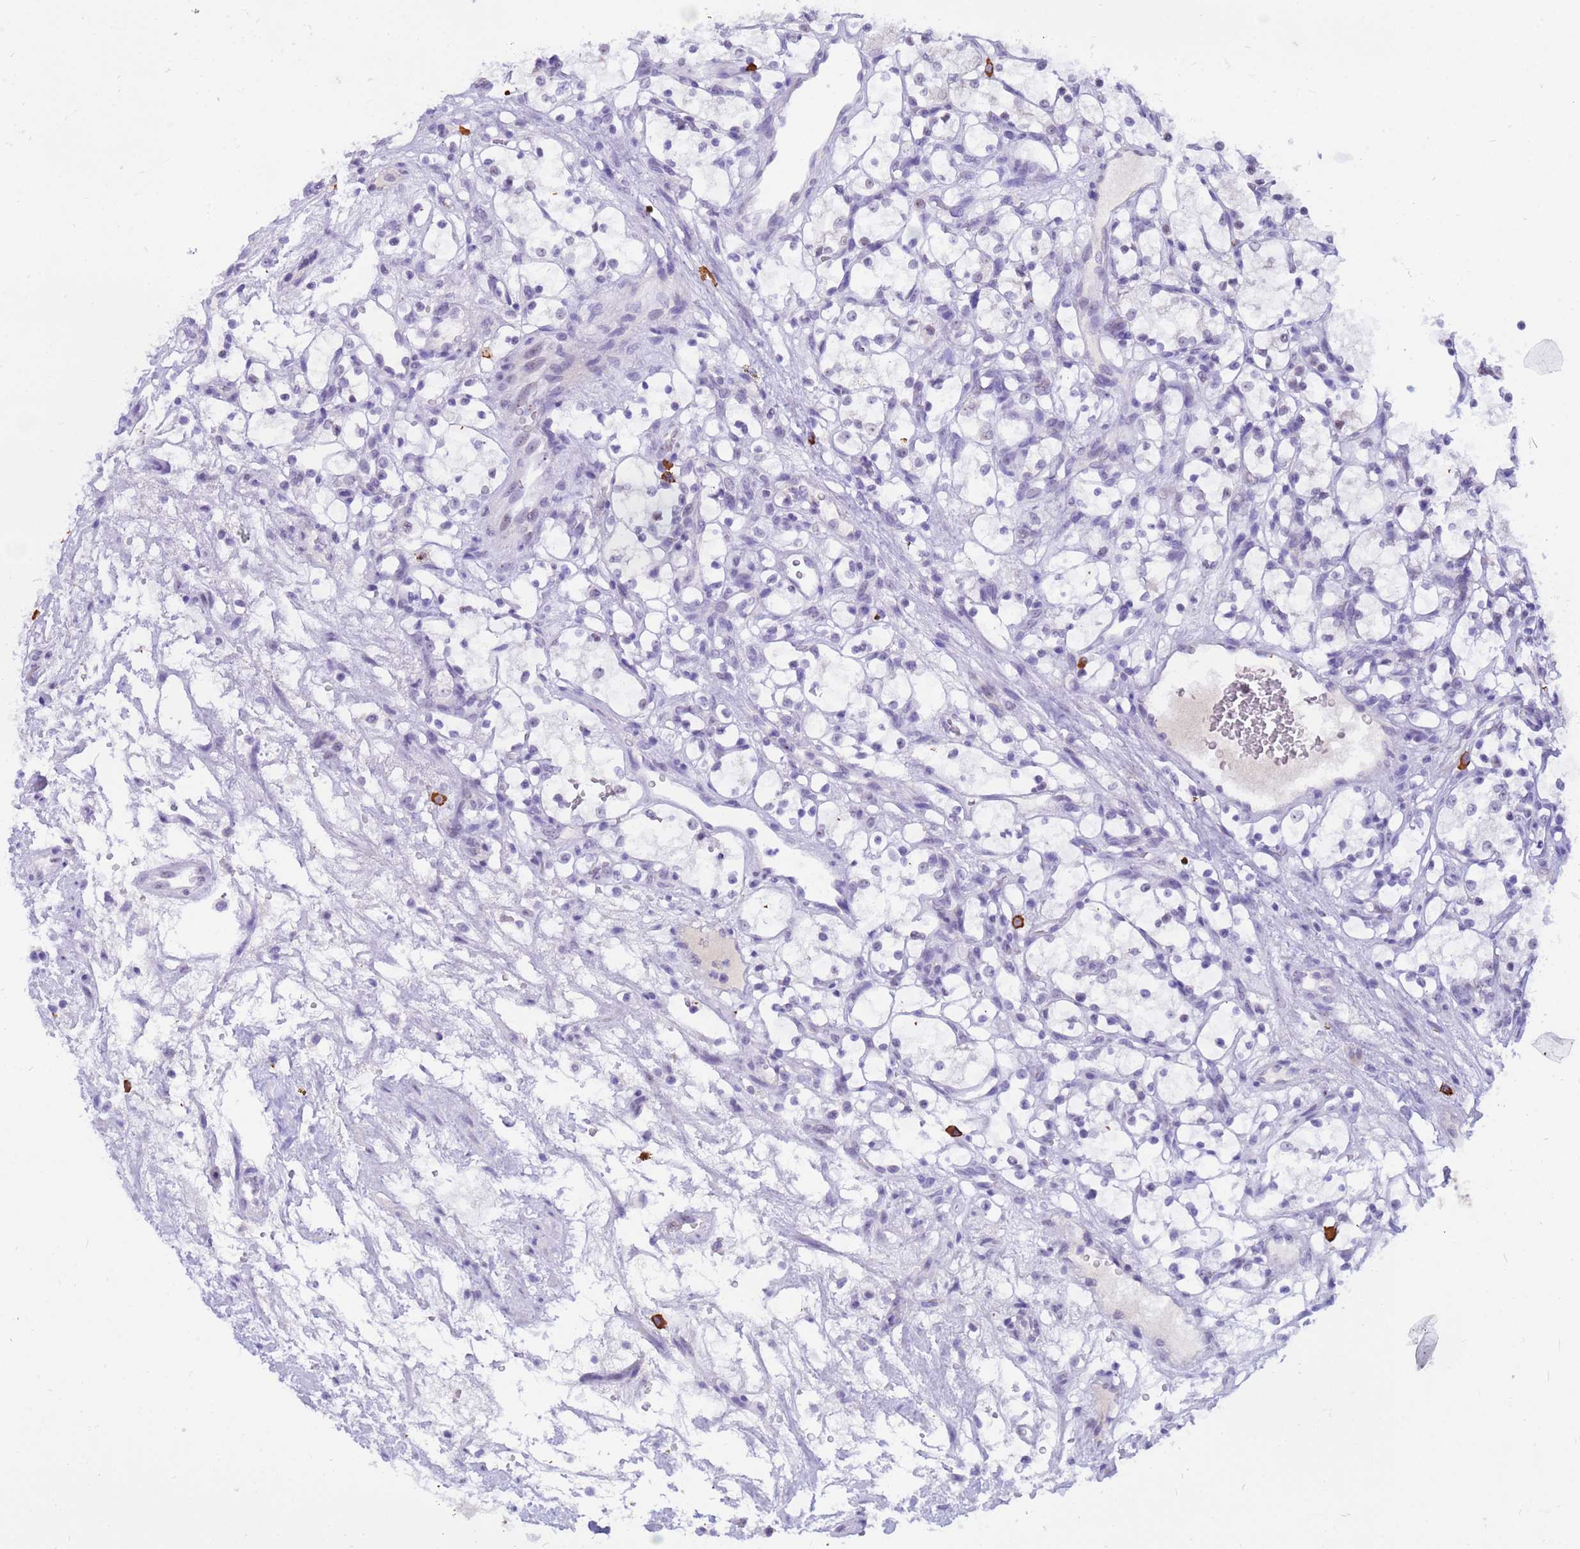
{"staining": {"intensity": "negative", "quantity": "none", "location": "none"}, "tissue": "renal cancer", "cell_type": "Tumor cells", "image_type": "cancer", "snomed": [{"axis": "morphology", "description": "Adenocarcinoma, NOS"}, {"axis": "topography", "description": "Kidney"}], "caption": "Protein analysis of renal adenocarcinoma displays no significant positivity in tumor cells.", "gene": "DMRTC2", "patient": {"sex": "female", "age": 69}}